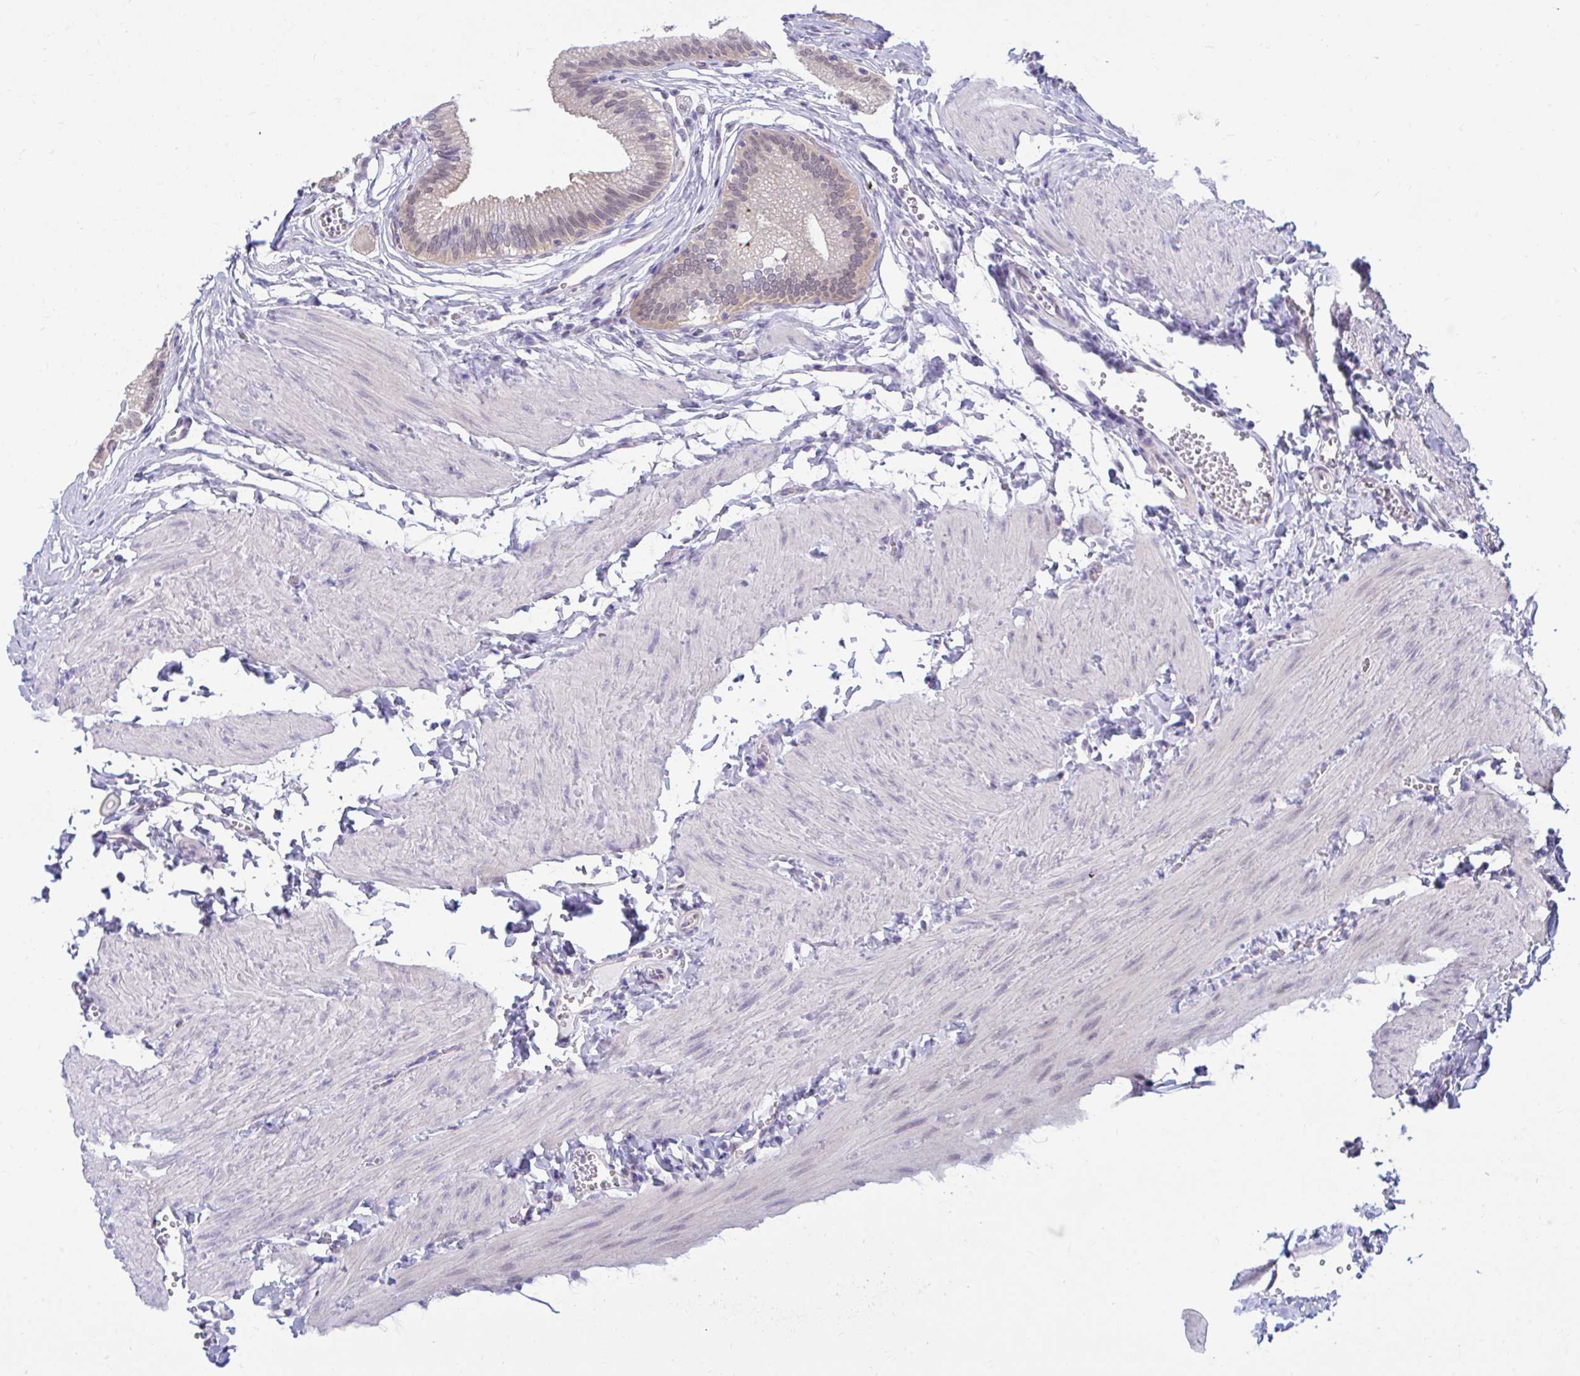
{"staining": {"intensity": "weak", "quantity": "25%-75%", "location": "nuclear"}, "tissue": "gallbladder", "cell_type": "Glandular cells", "image_type": "normal", "snomed": [{"axis": "morphology", "description": "Normal tissue, NOS"}, {"axis": "topography", "description": "Gallbladder"}, {"axis": "topography", "description": "Peripheral nerve tissue"}], "caption": "Immunohistochemical staining of unremarkable human gallbladder reveals low levels of weak nuclear expression in approximately 25%-75% of glandular cells.", "gene": "CSE1L", "patient": {"sex": "male", "age": 17}}